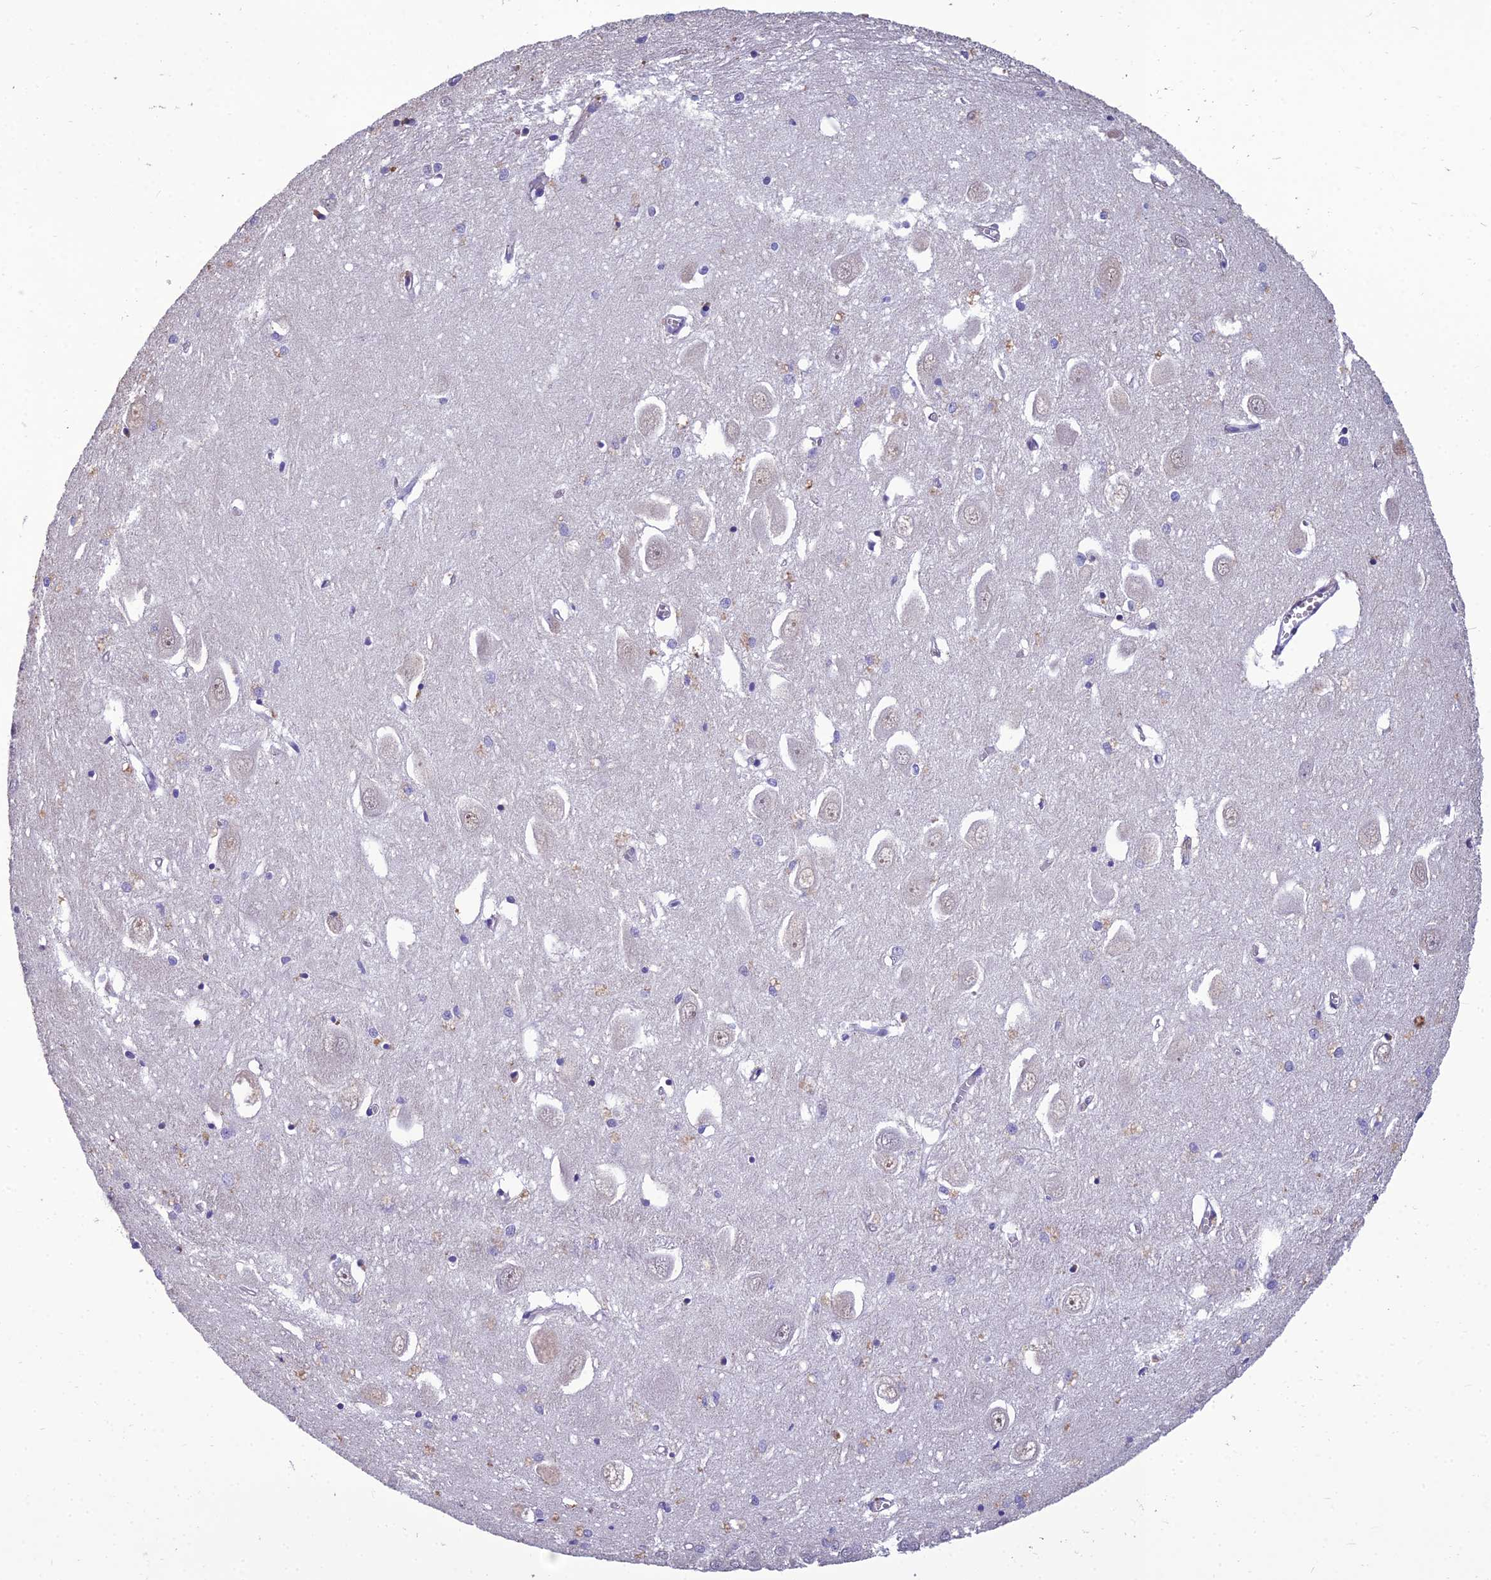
{"staining": {"intensity": "negative", "quantity": "none", "location": "none"}, "tissue": "hippocampus", "cell_type": "Glial cells", "image_type": "normal", "snomed": [{"axis": "morphology", "description": "Normal tissue, NOS"}, {"axis": "topography", "description": "Hippocampus"}], "caption": "DAB immunohistochemical staining of normal human hippocampus reveals no significant positivity in glial cells.", "gene": "GRWD1", "patient": {"sex": "female", "age": 64}}